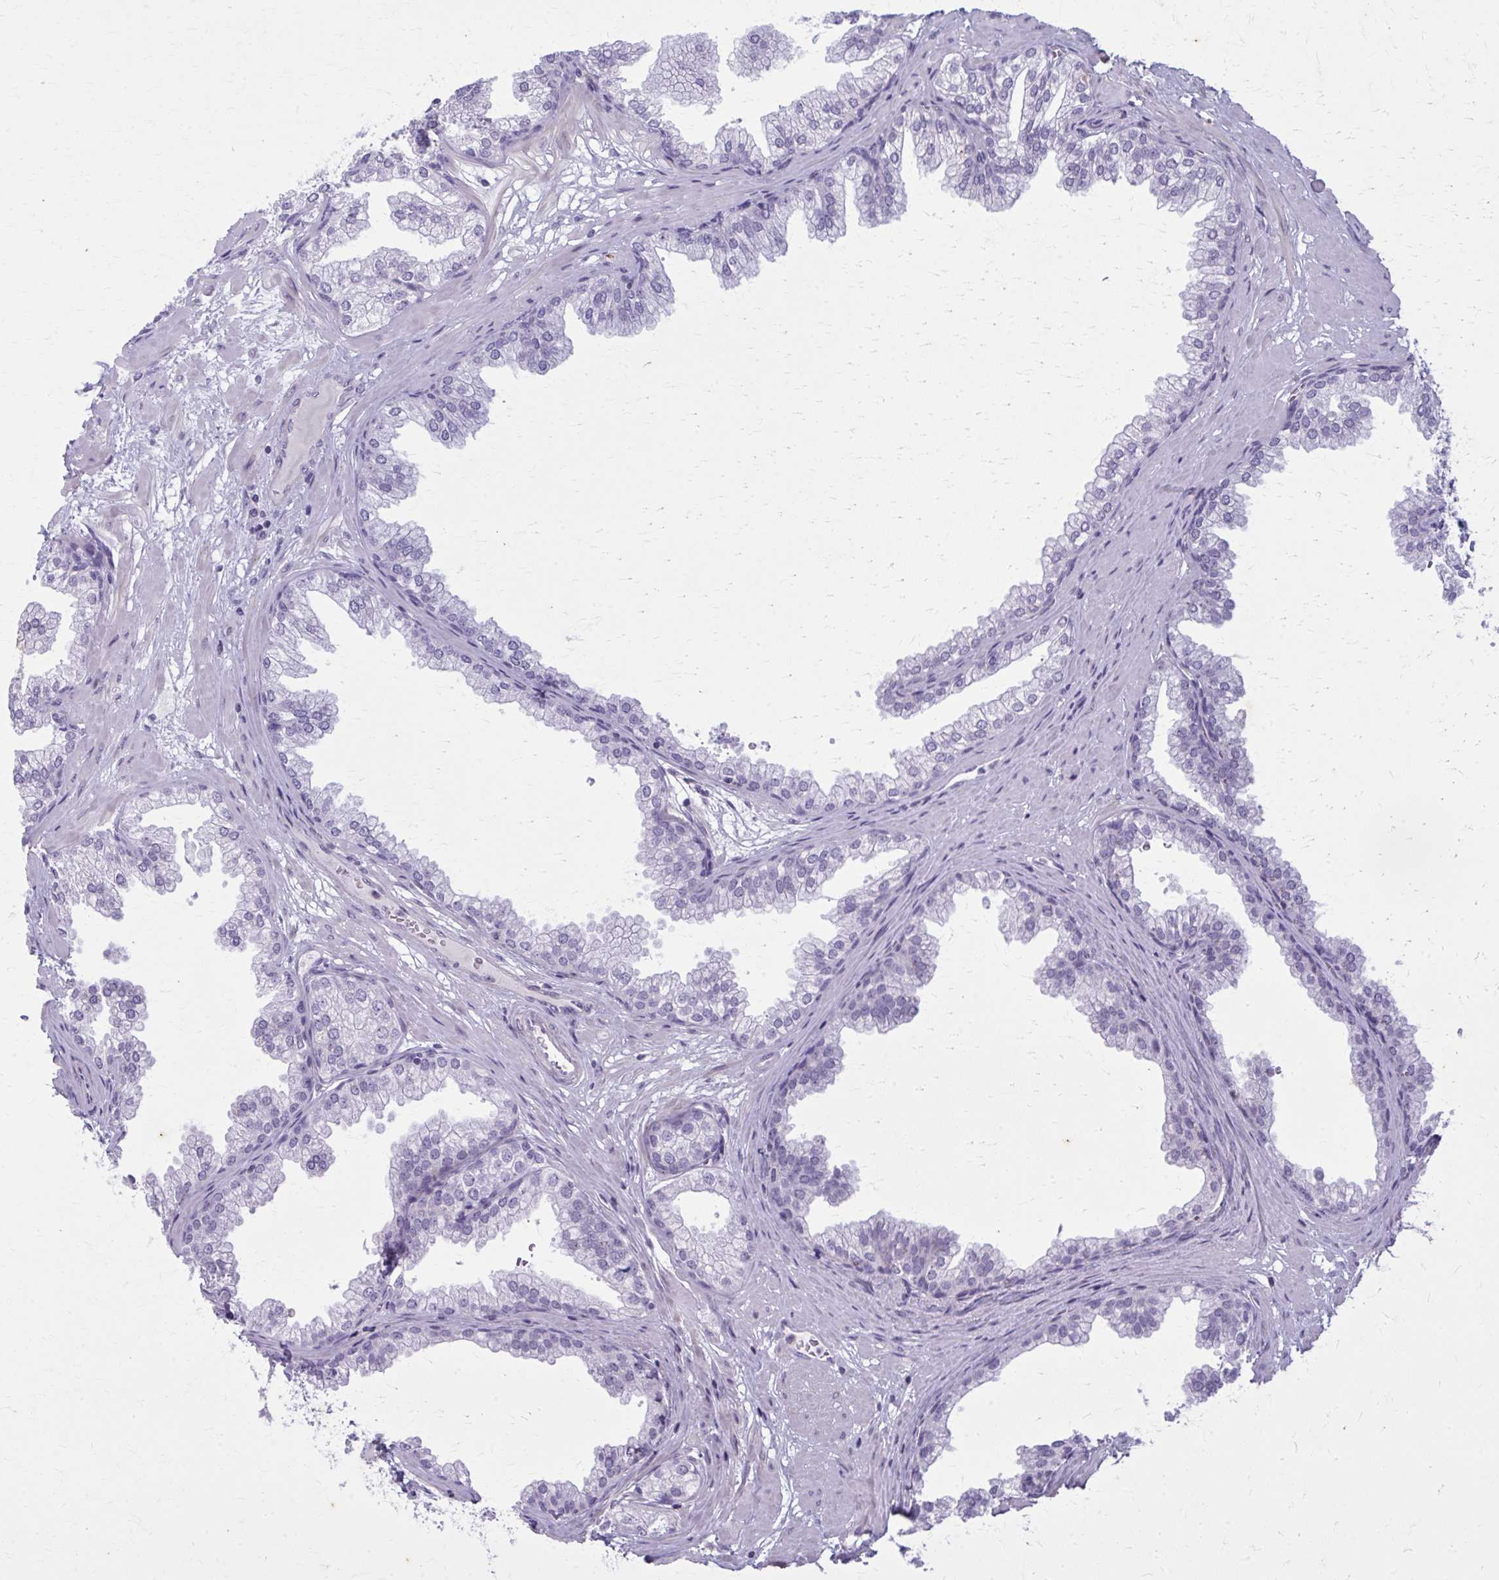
{"staining": {"intensity": "negative", "quantity": "none", "location": "none"}, "tissue": "prostate", "cell_type": "Glandular cells", "image_type": "normal", "snomed": [{"axis": "morphology", "description": "Normal tissue, NOS"}, {"axis": "topography", "description": "Prostate"}], "caption": "Immunohistochemistry (IHC) of unremarkable prostate demonstrates no staining in glandular cells.", "gene": "CARD9", "patient": {"sex": "male", "age": 37}}